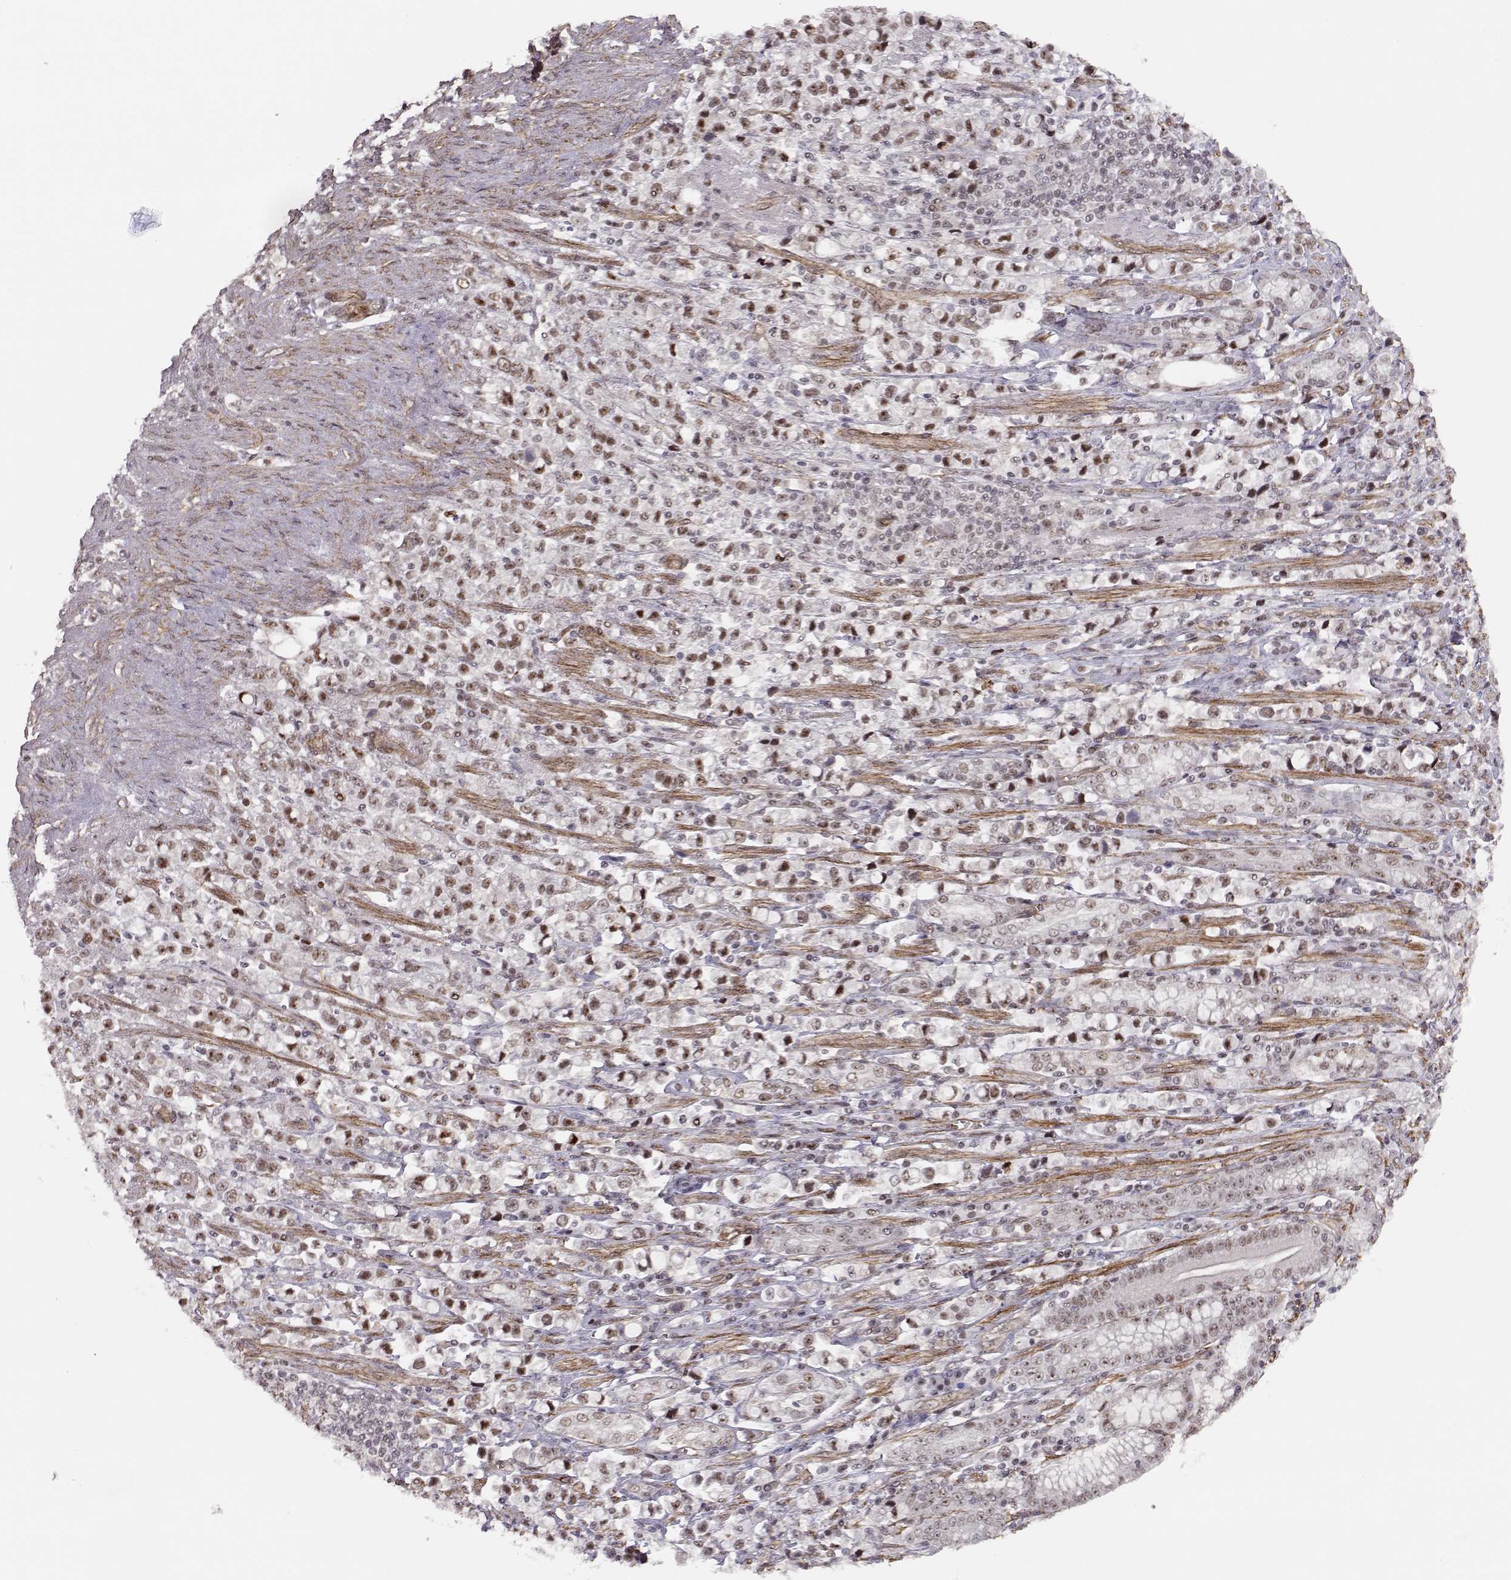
{"staining": {"intensity": "moderate", "quantity": "25%-75%", "location": "nuclear"}, "tissue": "stomach cancer", "cell_type": "Tumor cells", "image_type": "cancer", "snomed": [{"axis": "morphology", "description": "Adenocarcinoma, NOS"}, {"axis": "topography", "description": "Stomach"}], "caption": "IHC (DAB (3,3'-diaminobenzidine)) staining of stomach adenocarcinoma shows moderate nuclear protein expression in about 25%-75% of tumor cells. Immunohistochemistry stains the protein of interest in brown and the nuclei are stained blue.", "gene": "CIR1", "patient": {"sex": "male", "age": 63}}